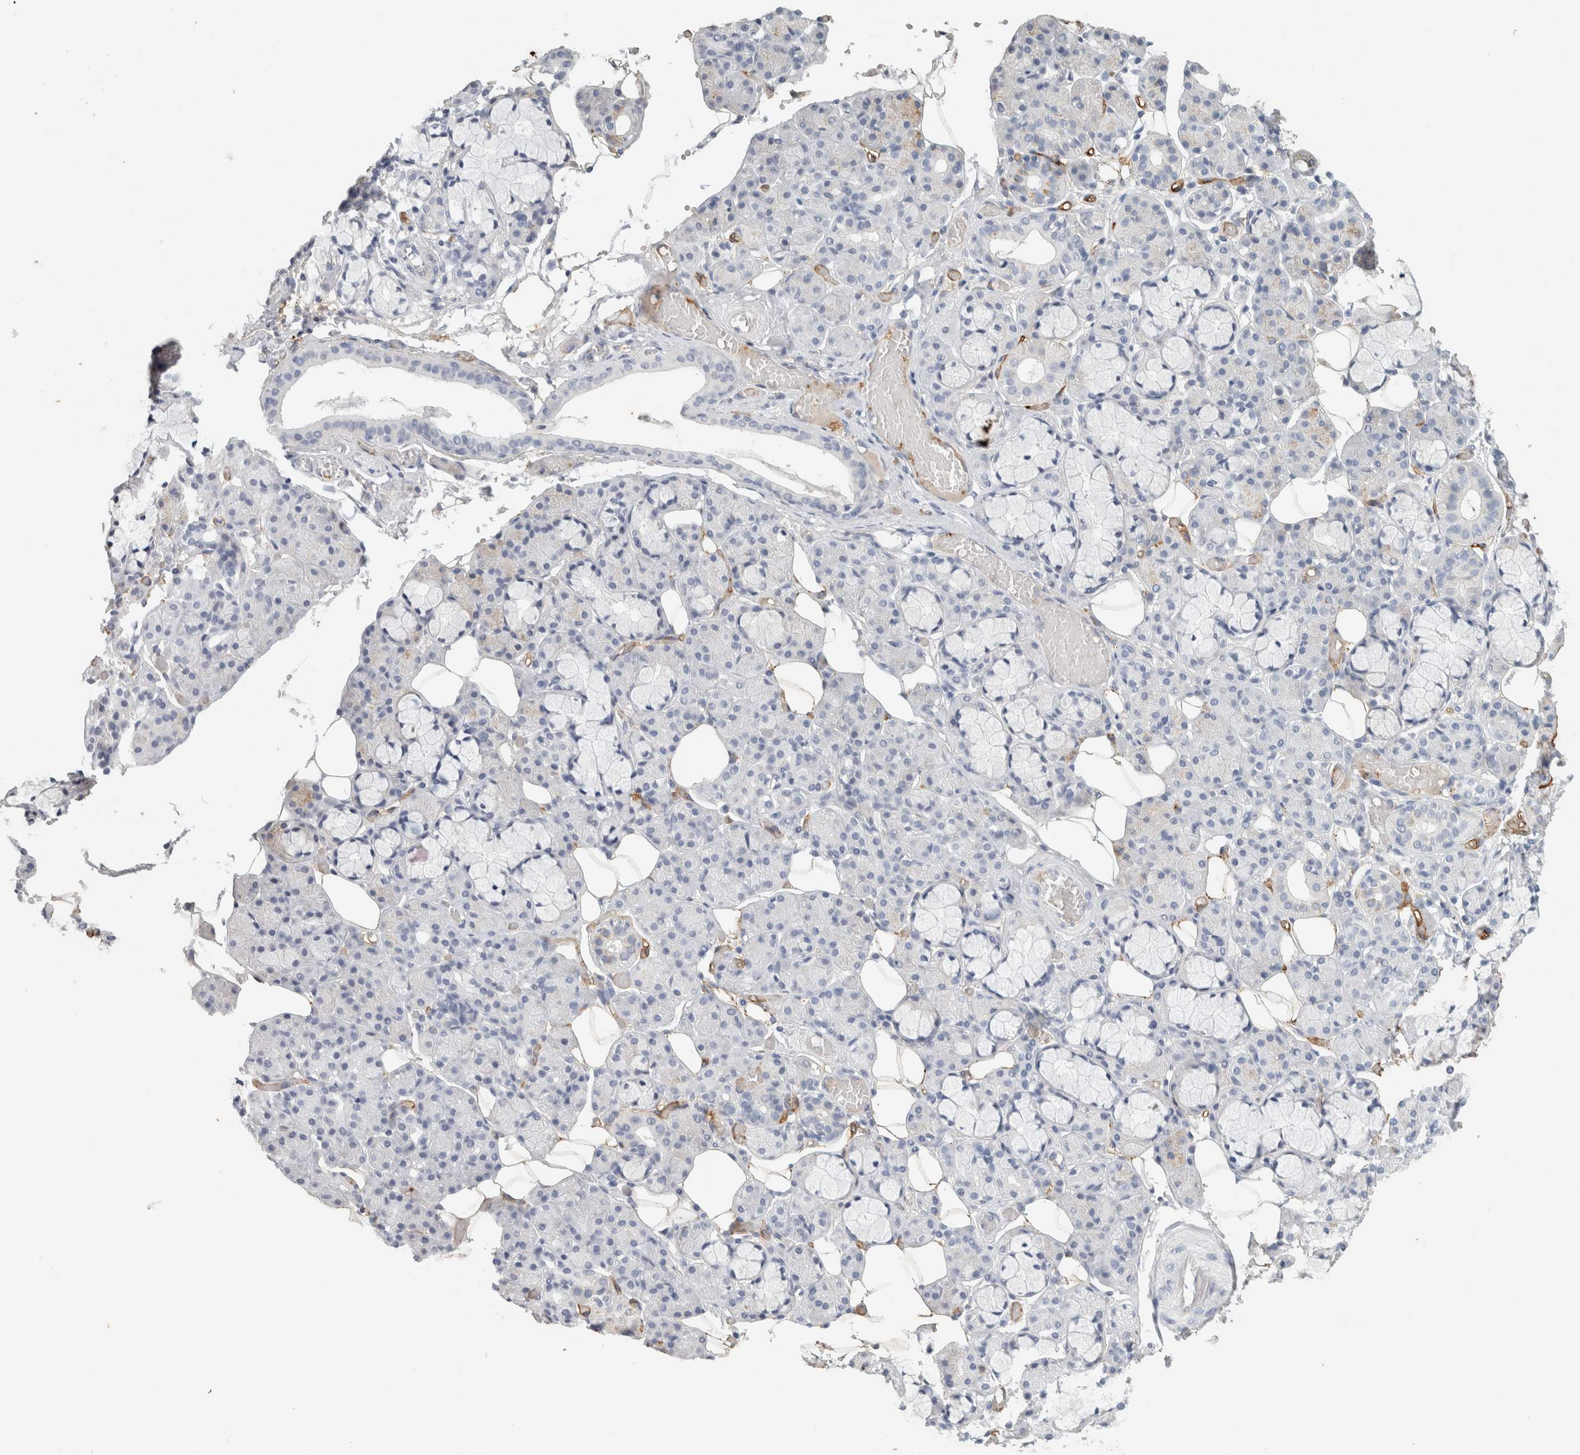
{"staining": {"intensity": "negative", "quantity": "none", "location": "none"}, "tissue": "salivary gland", "cell_type": "Glandular cells", "image_type": "normal", "snomed": [{"axis": "morphology", "description": "Normal tissue, NOS"}, {"axis": "topography", "description": "Salivary gland"}], "caption": "DAB immunohistochemical staining of benign human salivary gland exhibits no significant positivity in glandular cells.", "gene": "CD36", "patient": {"sex": "male", "age": 63}}